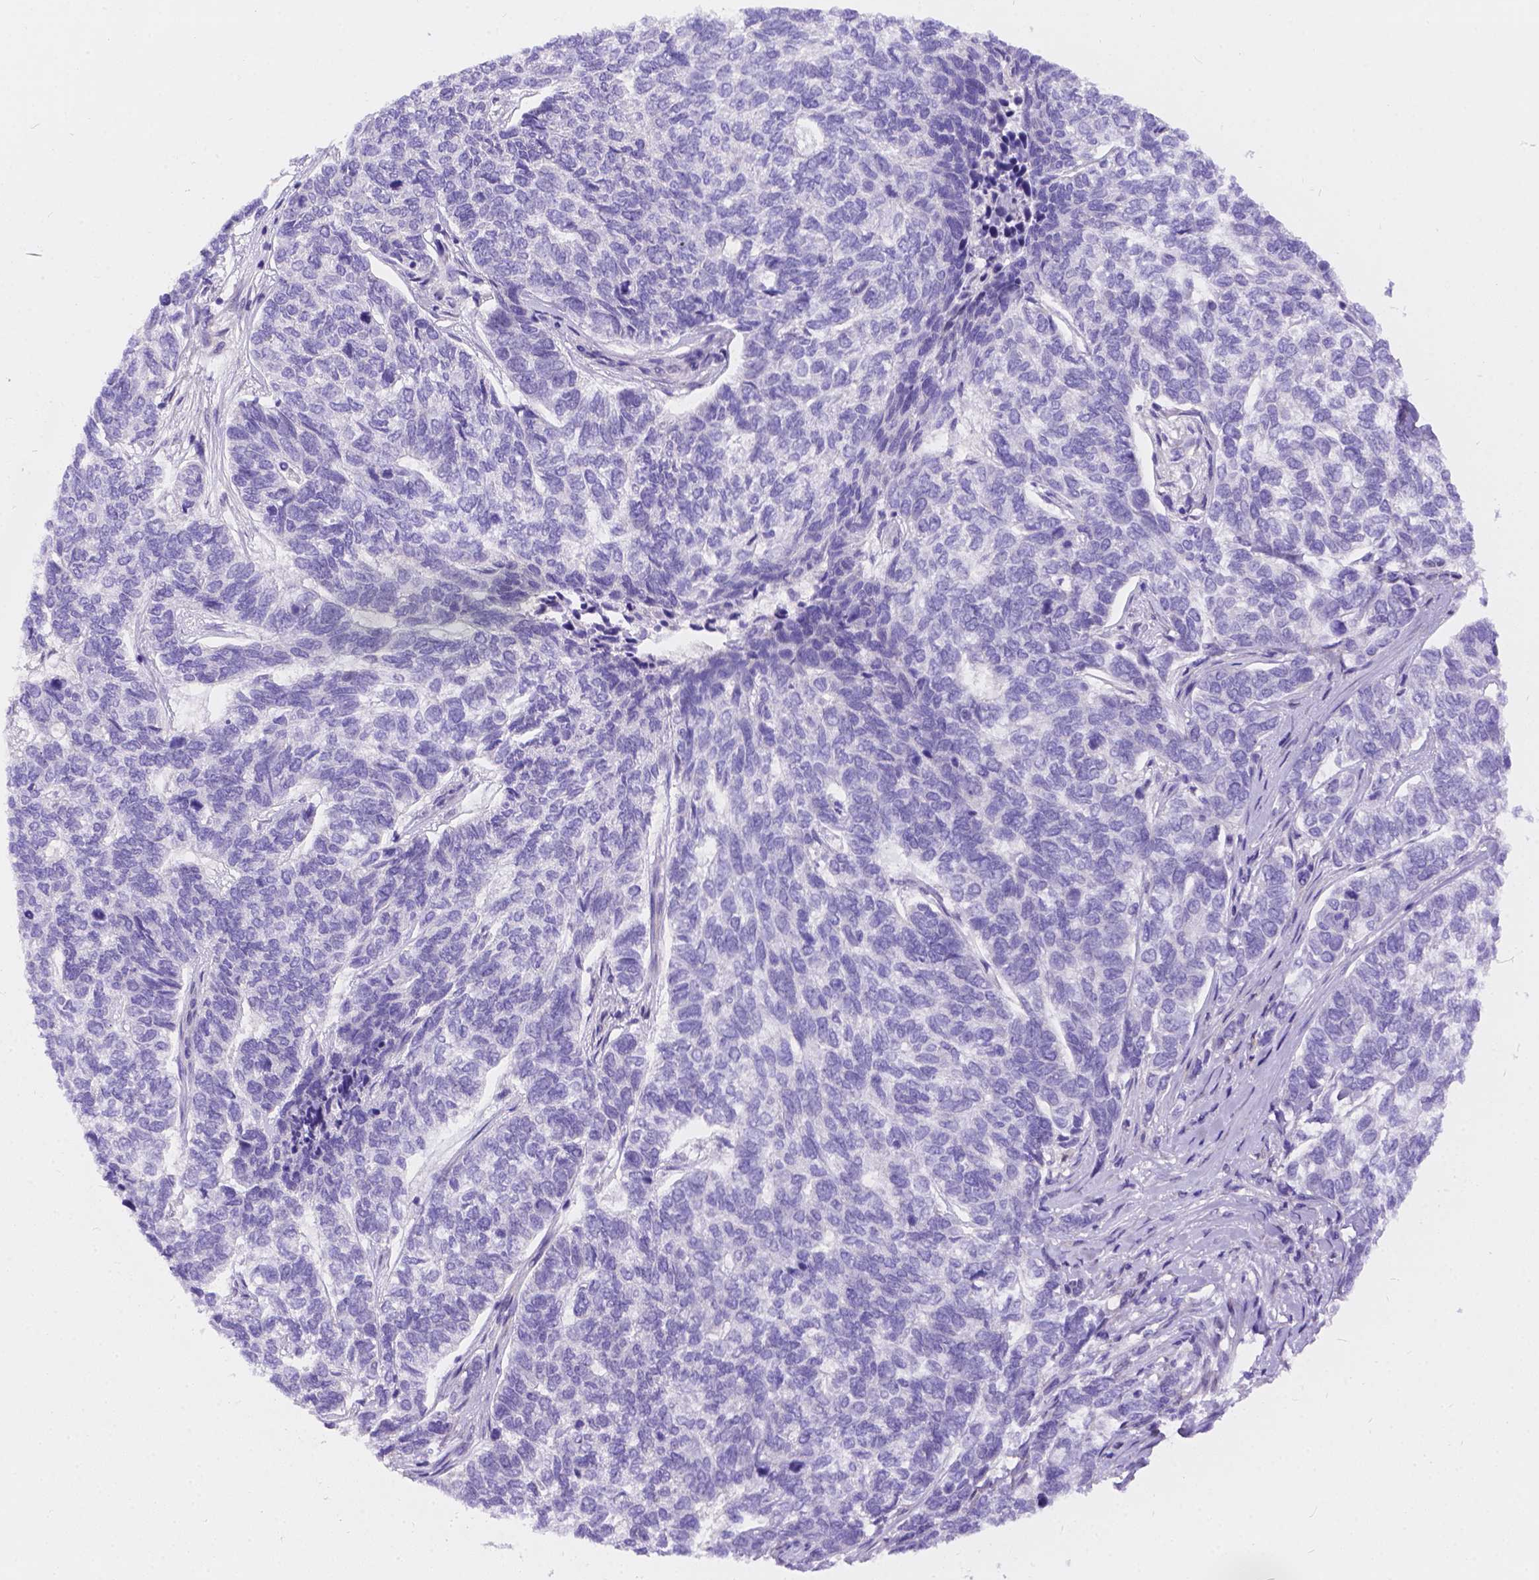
{"staining": {"intensity": "negative", "quantity": "none", "location": "none"}, "tissue": "skin cancer", "cell_type": "Tumor cells", "image_type": "cancer", "snomed": [{"axis": "morphology", "description": "Basal cell carcinoma"}, {"axis": "topography", "description": "Skin"}], "caption": "A photomicrograph of human skin cancer (basal cell carcinoma) is negative for staining in tumor cells. The staining was performed using DAB to visualize the protein expression in brown, while the nuclei were stained in blue with hematoxylin (Magnification: 20x).", "gene": "DLEC1", "patient": {"sex": "female", "age": 65}}